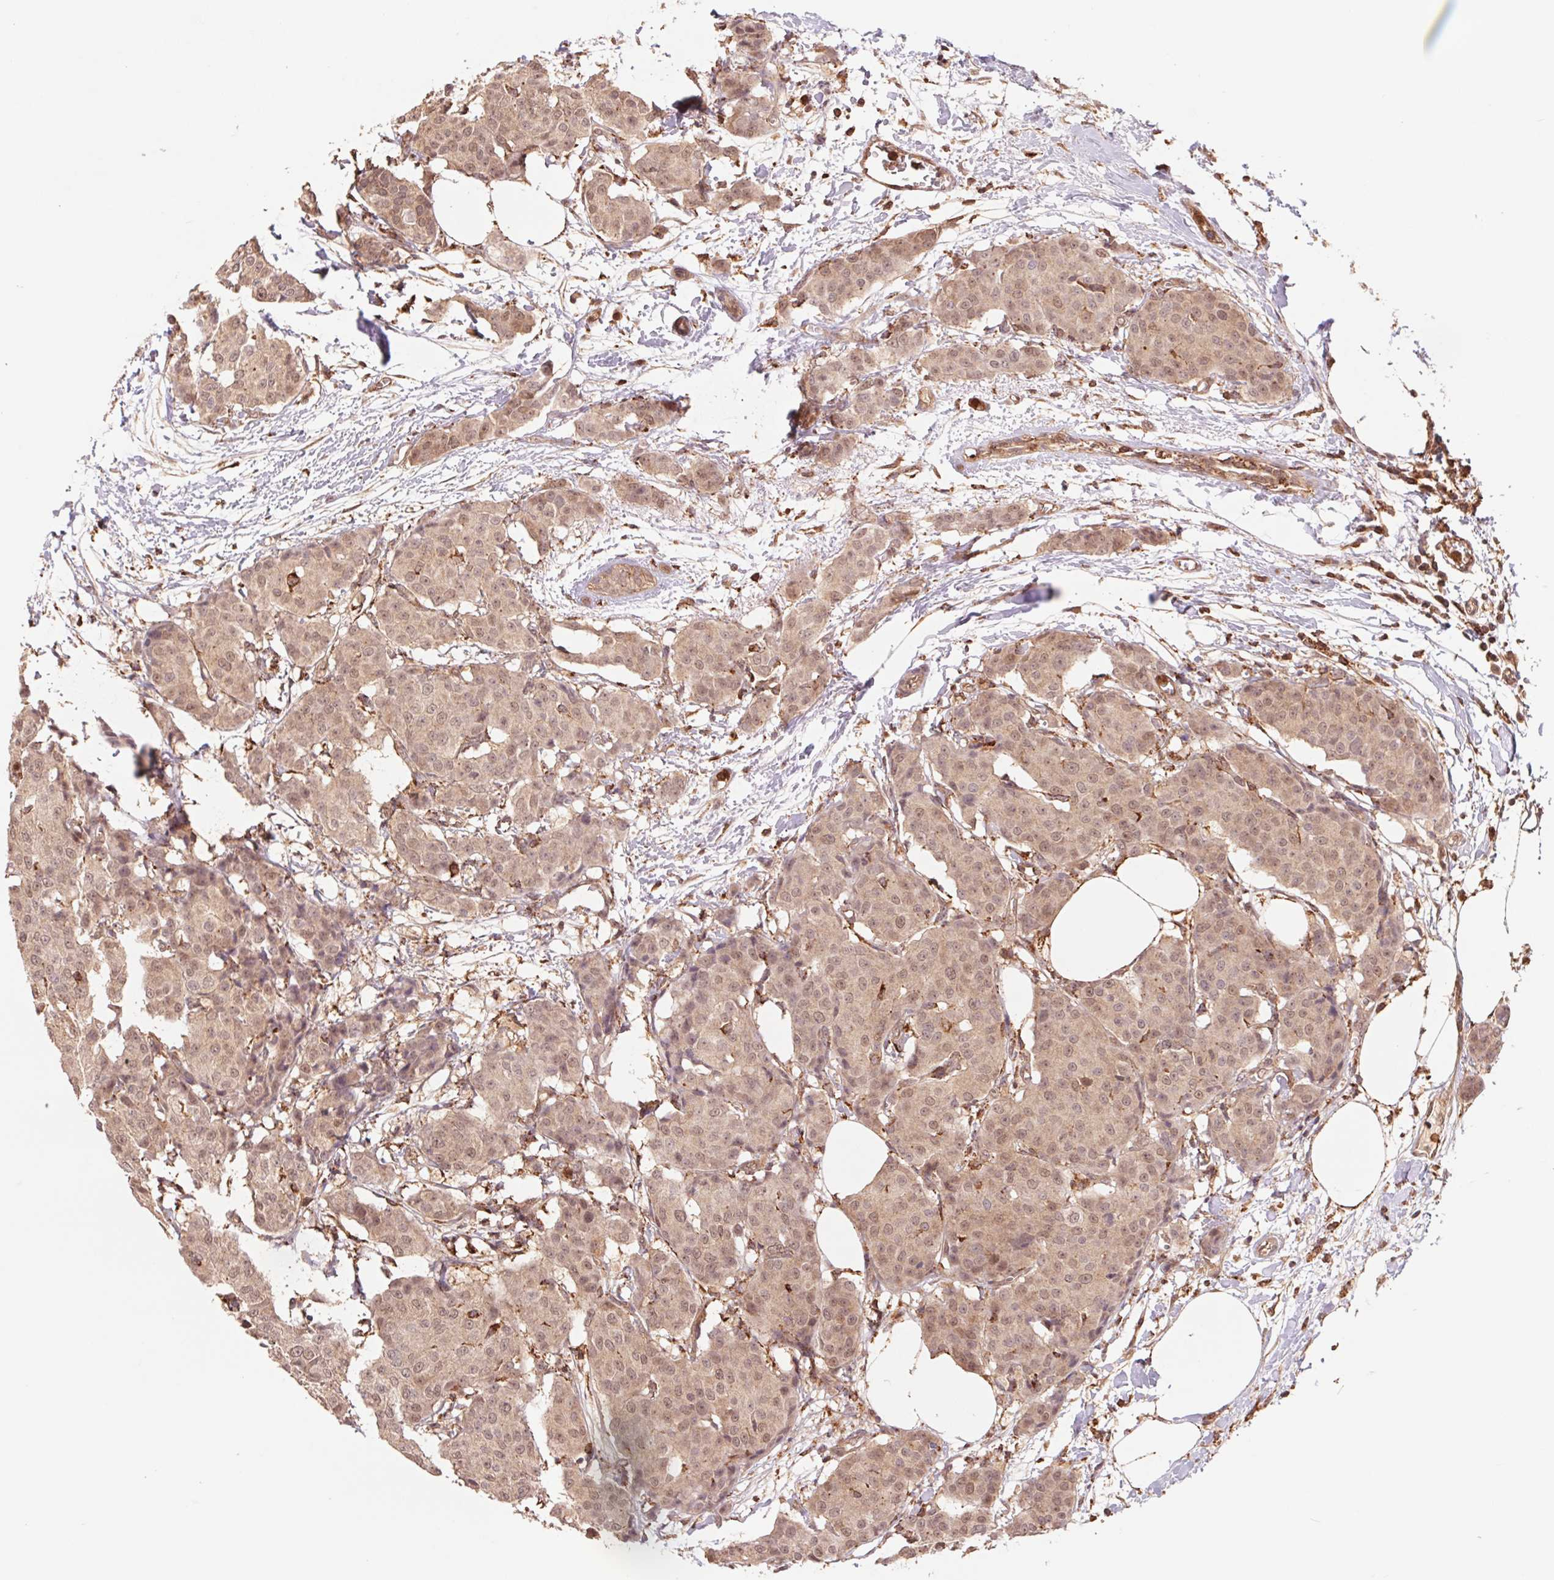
{"staining": {"intensity": "weak", "quantity": ">75%", "location": "cytoplasmic/membranous,nuclear"}, "tissue": "breast cancer", "cell_type": "Tumor cells", "image_type": "cancer", "snomed": [{"axis": "morphology", "description": "Duct carcinoma"}, {"axis": "topography", "description": "Breast"}], "caption": "Human breast infiltrating ductal carcinoma stained with a brown dye demonstrates weak cytoplasmic/membranous and nuclear positive positivity in about >75% of tumor cells.", "gene": "URM1", "patient": {"sex": "female", "age": 91}}